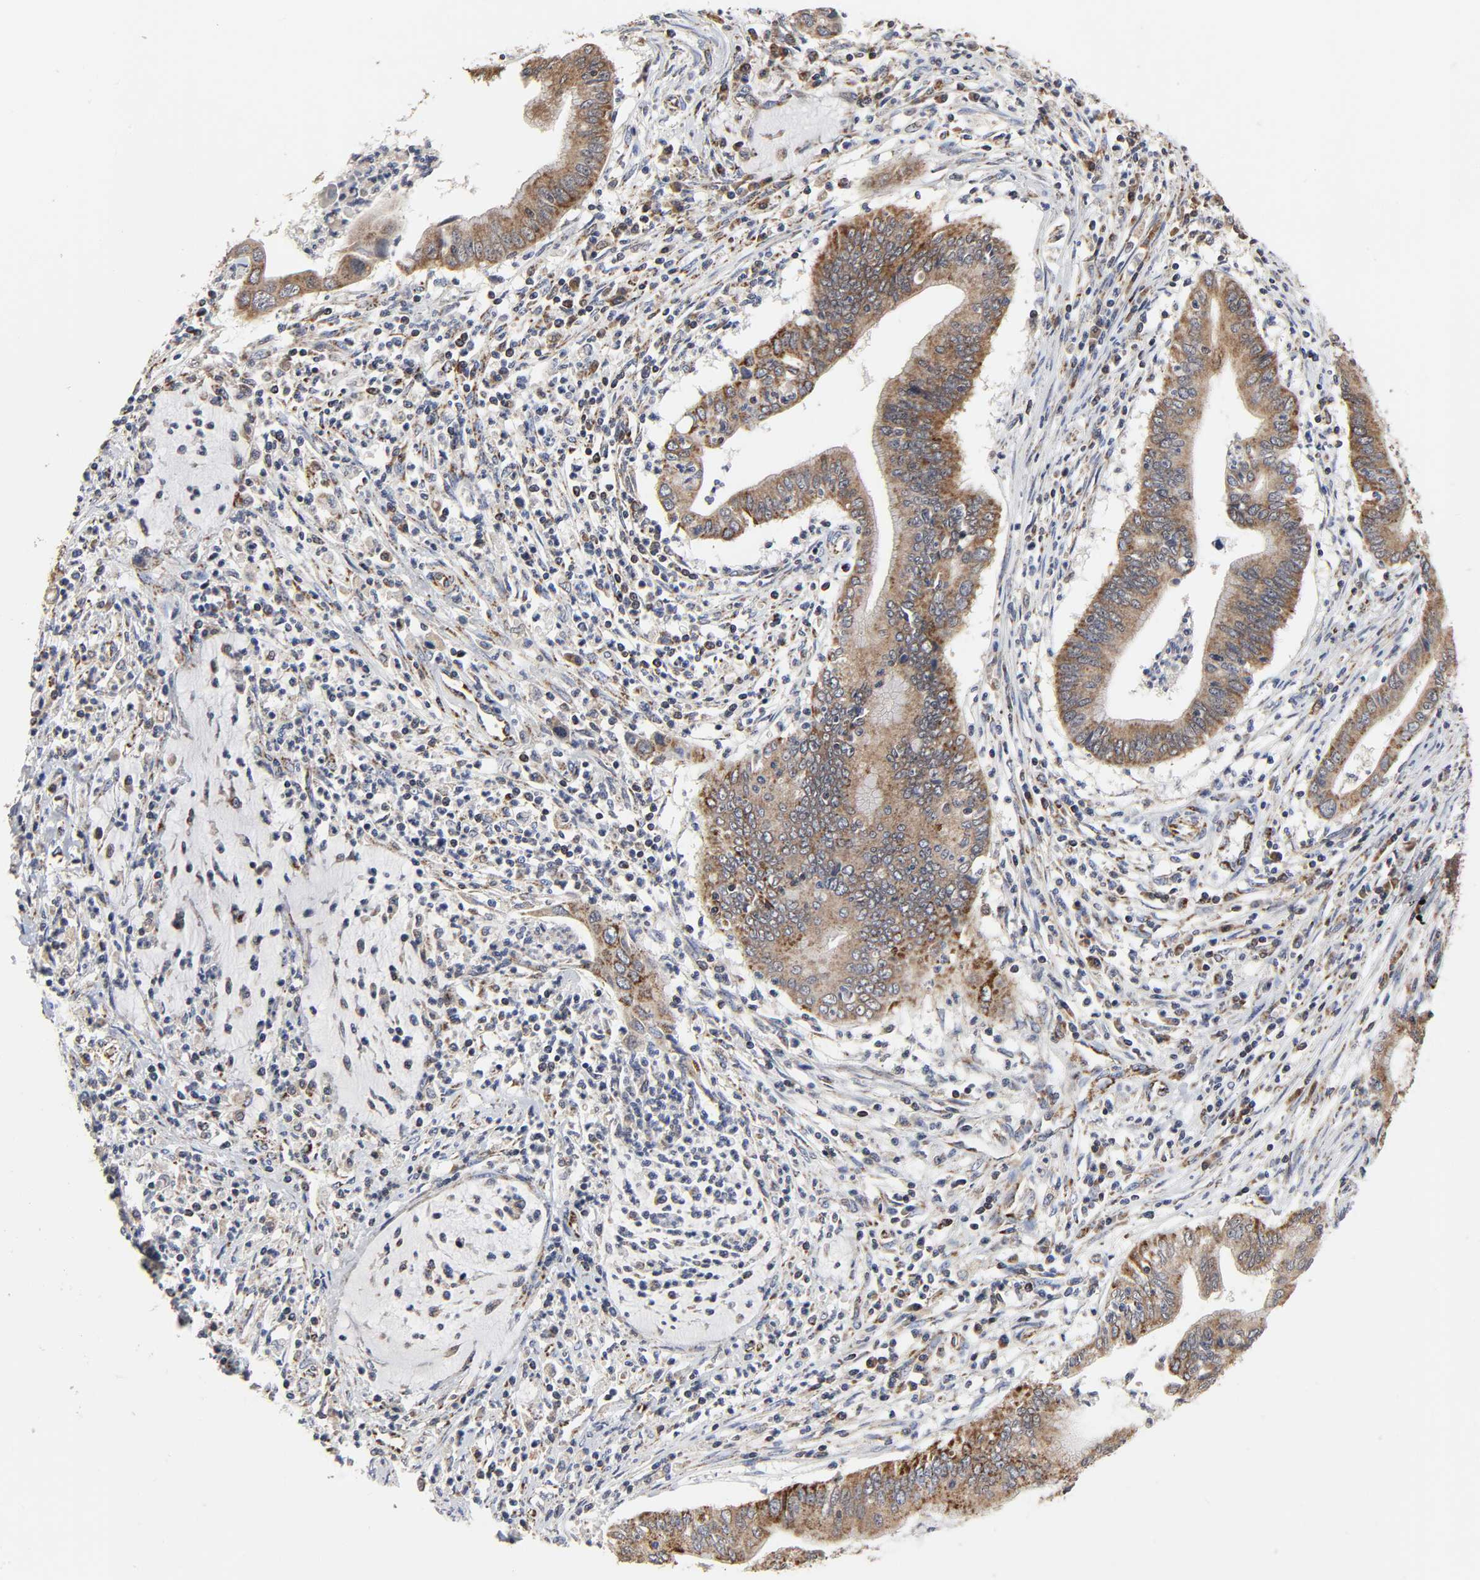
{"staining": {"intensity": "moderate", "quantity": ">75%", "location": "cytoplasmic/membranous"}, "tissue": "cervical cancer", "cell_type": "Tumor cells", "image_type": "cancer", "snomed": [{"axis": "morphology", "description": "Adenocarcinoma, NOS"}, {"axis": "topography", "description": "Cervix"}], "caption": "Approximately >75% of tumor cells in human cervical adenocarcinoma exhibit moderate cytoplasmic/membranous protein positivity as visualized by brown immunohistochemical staining.", "gene": "COX6B1", "patient": {"sex": "female", "age": 36}}